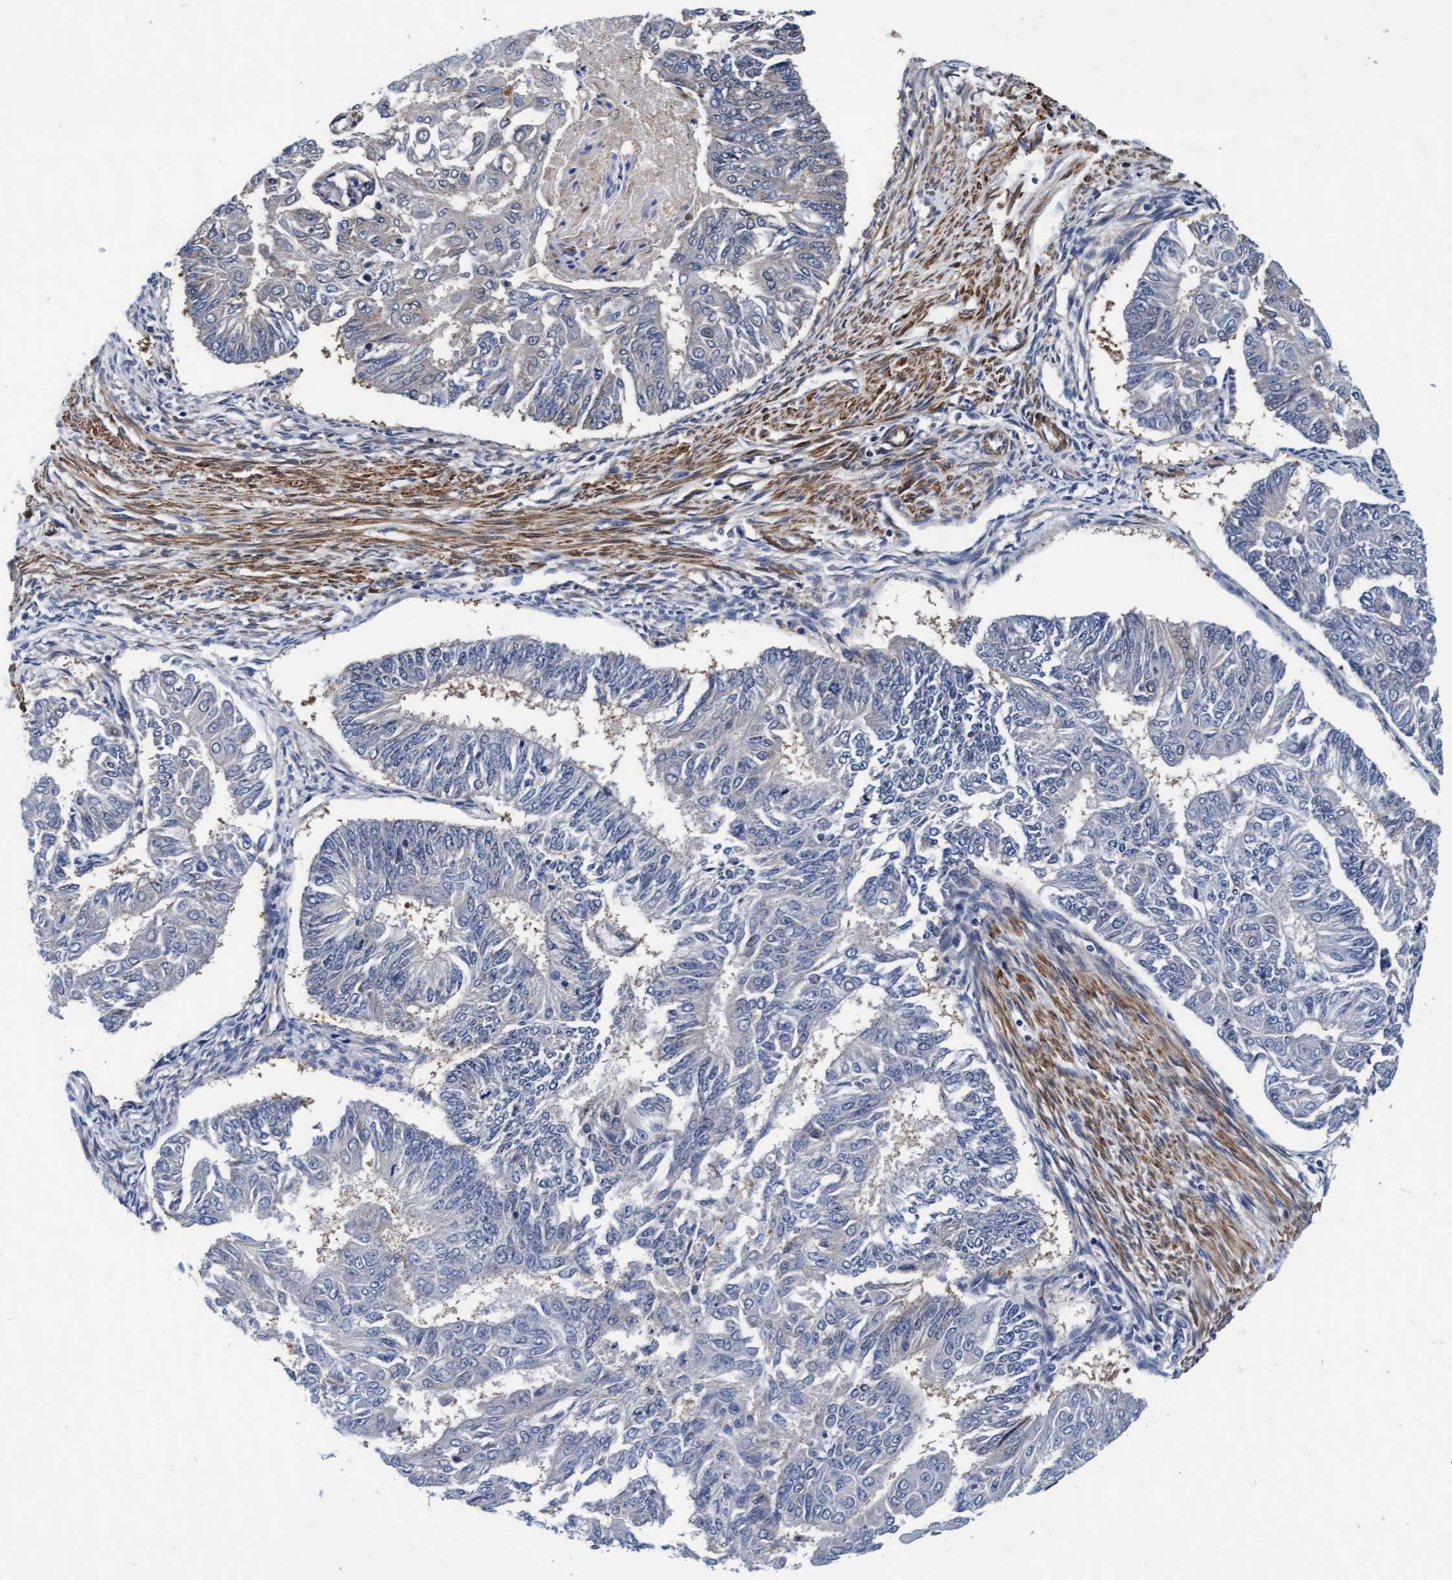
{"staining": {"intensity": "negative", "quantity": "none", "location": "none"}, "tissue": "endometrial cancer", "cell_type": "Tumor cells", "image_type": "cancer", "snomed": [{"axis": "morphology", "description": "Adenocarcinoma, NOS"}, {"axis": "topography", "description": "Endometrium"}], "caption": "A high-resolution histopathology image shows immunohistochemistry (IHC) staining of endometrial cancer (adenocarcinoma), which exhibits no significant expression in tumor cells.", "gene": "EFCAB13", "patient": {"sex": "female", "age": 32}}